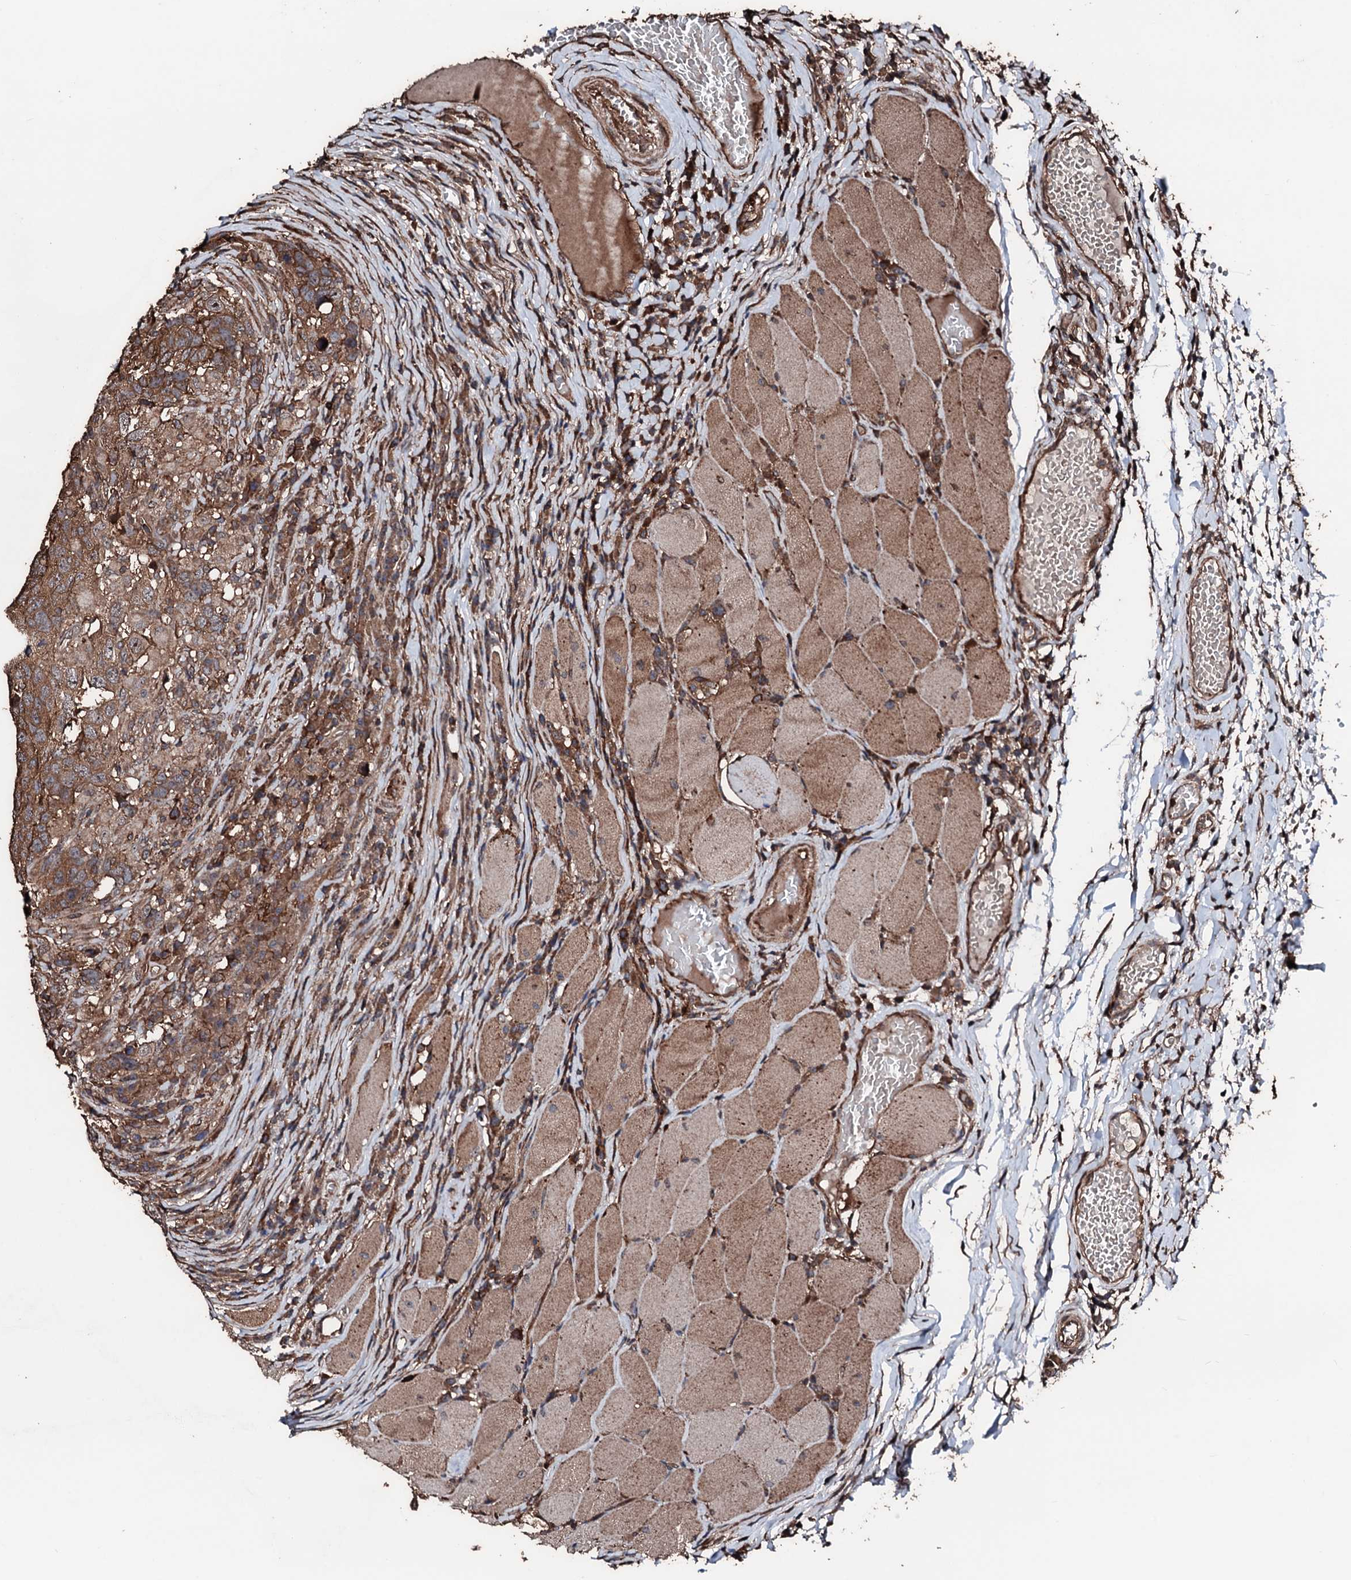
{"staining": {"intensity": "moderate", "quantity": ">75%", "location": "cytoplasmic/membranous"}, "tissue": "head and neck cancer", "cell_type": "Tumor cells", "image_type": "cancer", "snomed": [{"axis": "morphology", "description": "Squamous cell carcinoma, NOS"}, {"axis": "topography", "description": "Head-Neck"}], "caption": "Human squamous cell carcinoma (head and neck) stained for a protein (brown) shows moderate cytoplasmic/membranous positive staining in about >75% of tumor cells.", "gene": "KIF18A", "patient": {"sex": "male", "age": 66}}